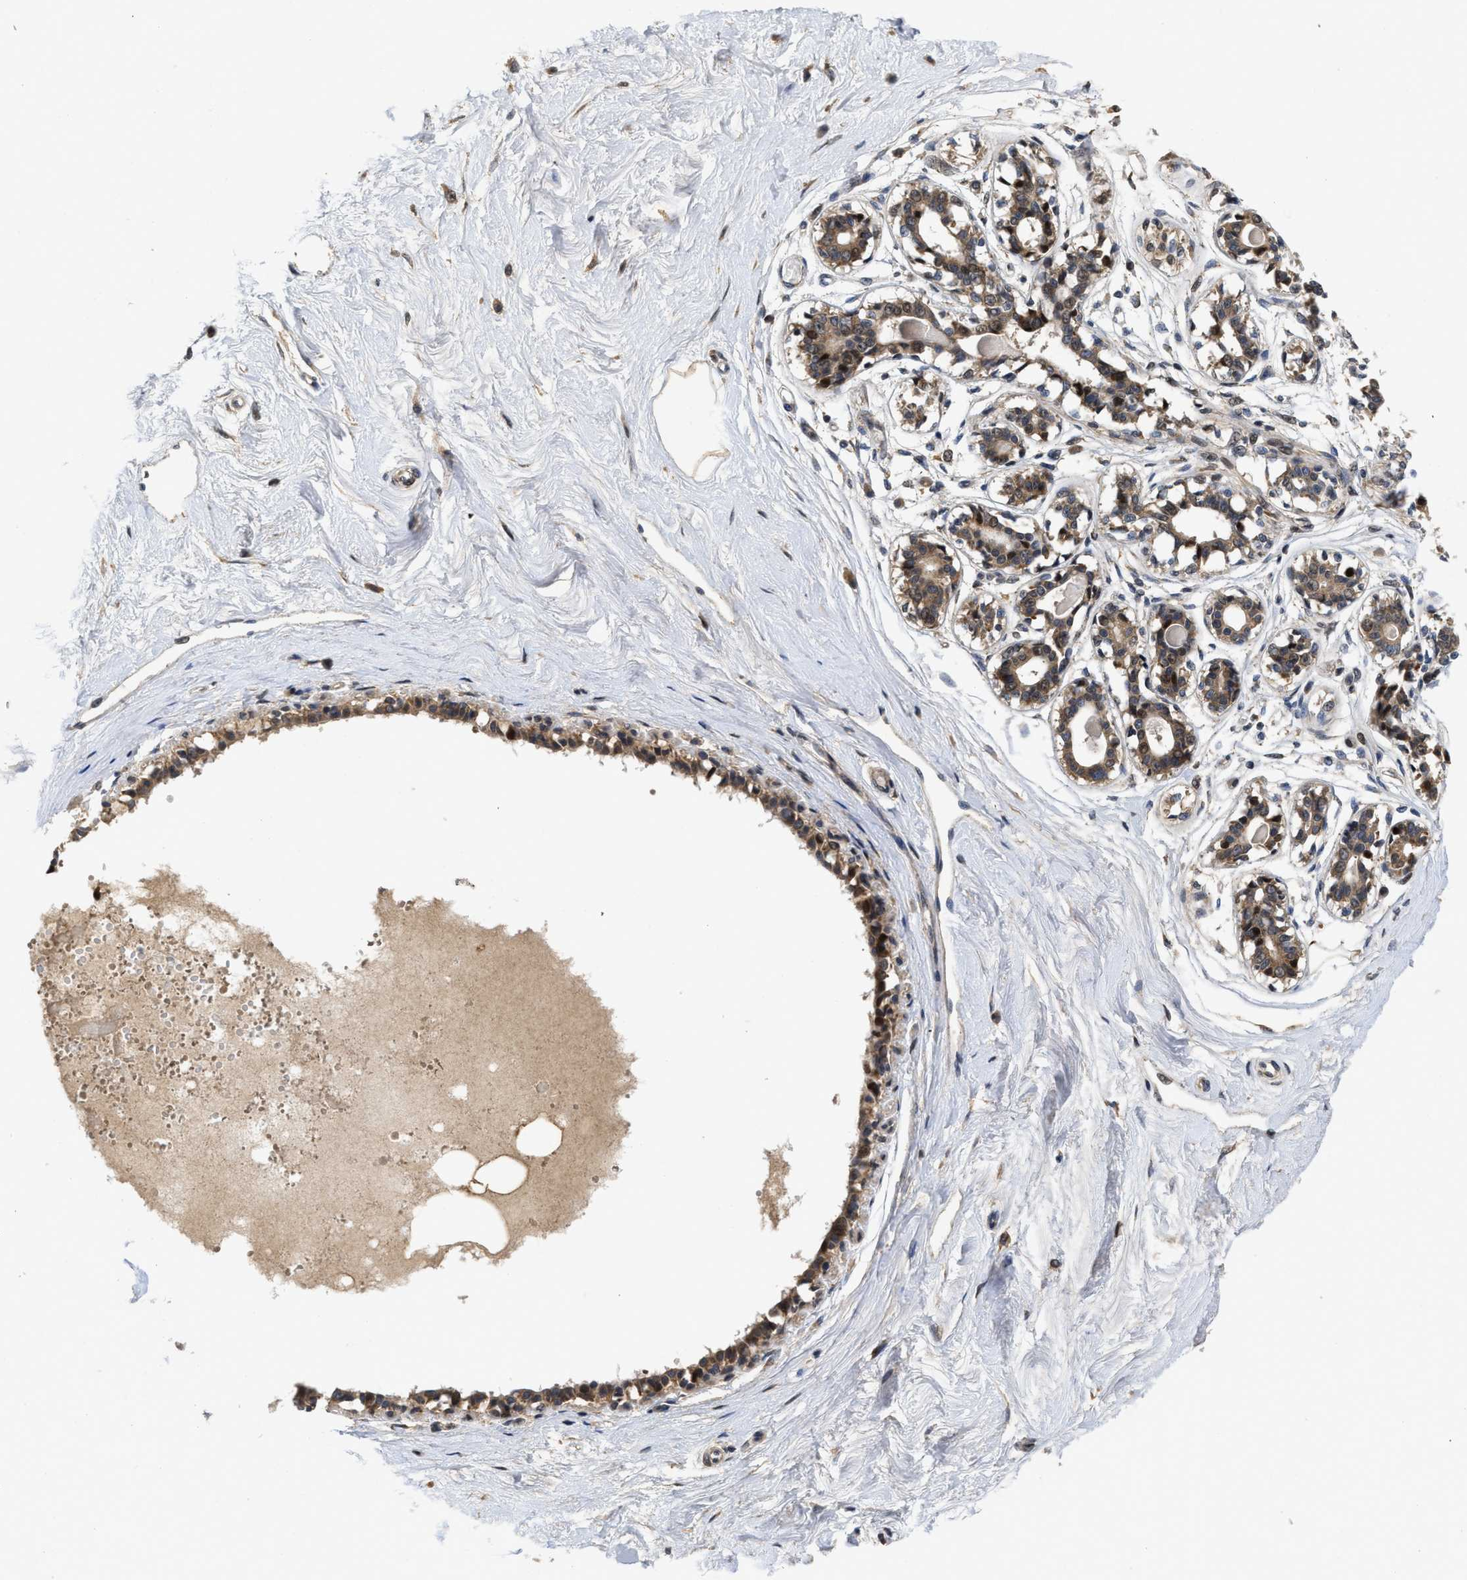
{"staining": {"intensity": "negative", "quantity": "none", "location": "none"}, "tissue": "breast", "cell_type": "Adipocytes", "image_type": "normal", "snomed": [{"axis": "morphology", "description": "Normal tissue, NOS"}, {"axis": "topography", "description": "Breast"}], "caption": "Histopathology image shows no significant protein positivity in adipocytes of unremarkable breast. Brightfield microscopy of immunohistochemistry stained with DAB (brown) and hematoxylin (blue), captured at high magnification.", "gene": "SCYL2", "patient": {"sex": "female", "age": 45}}